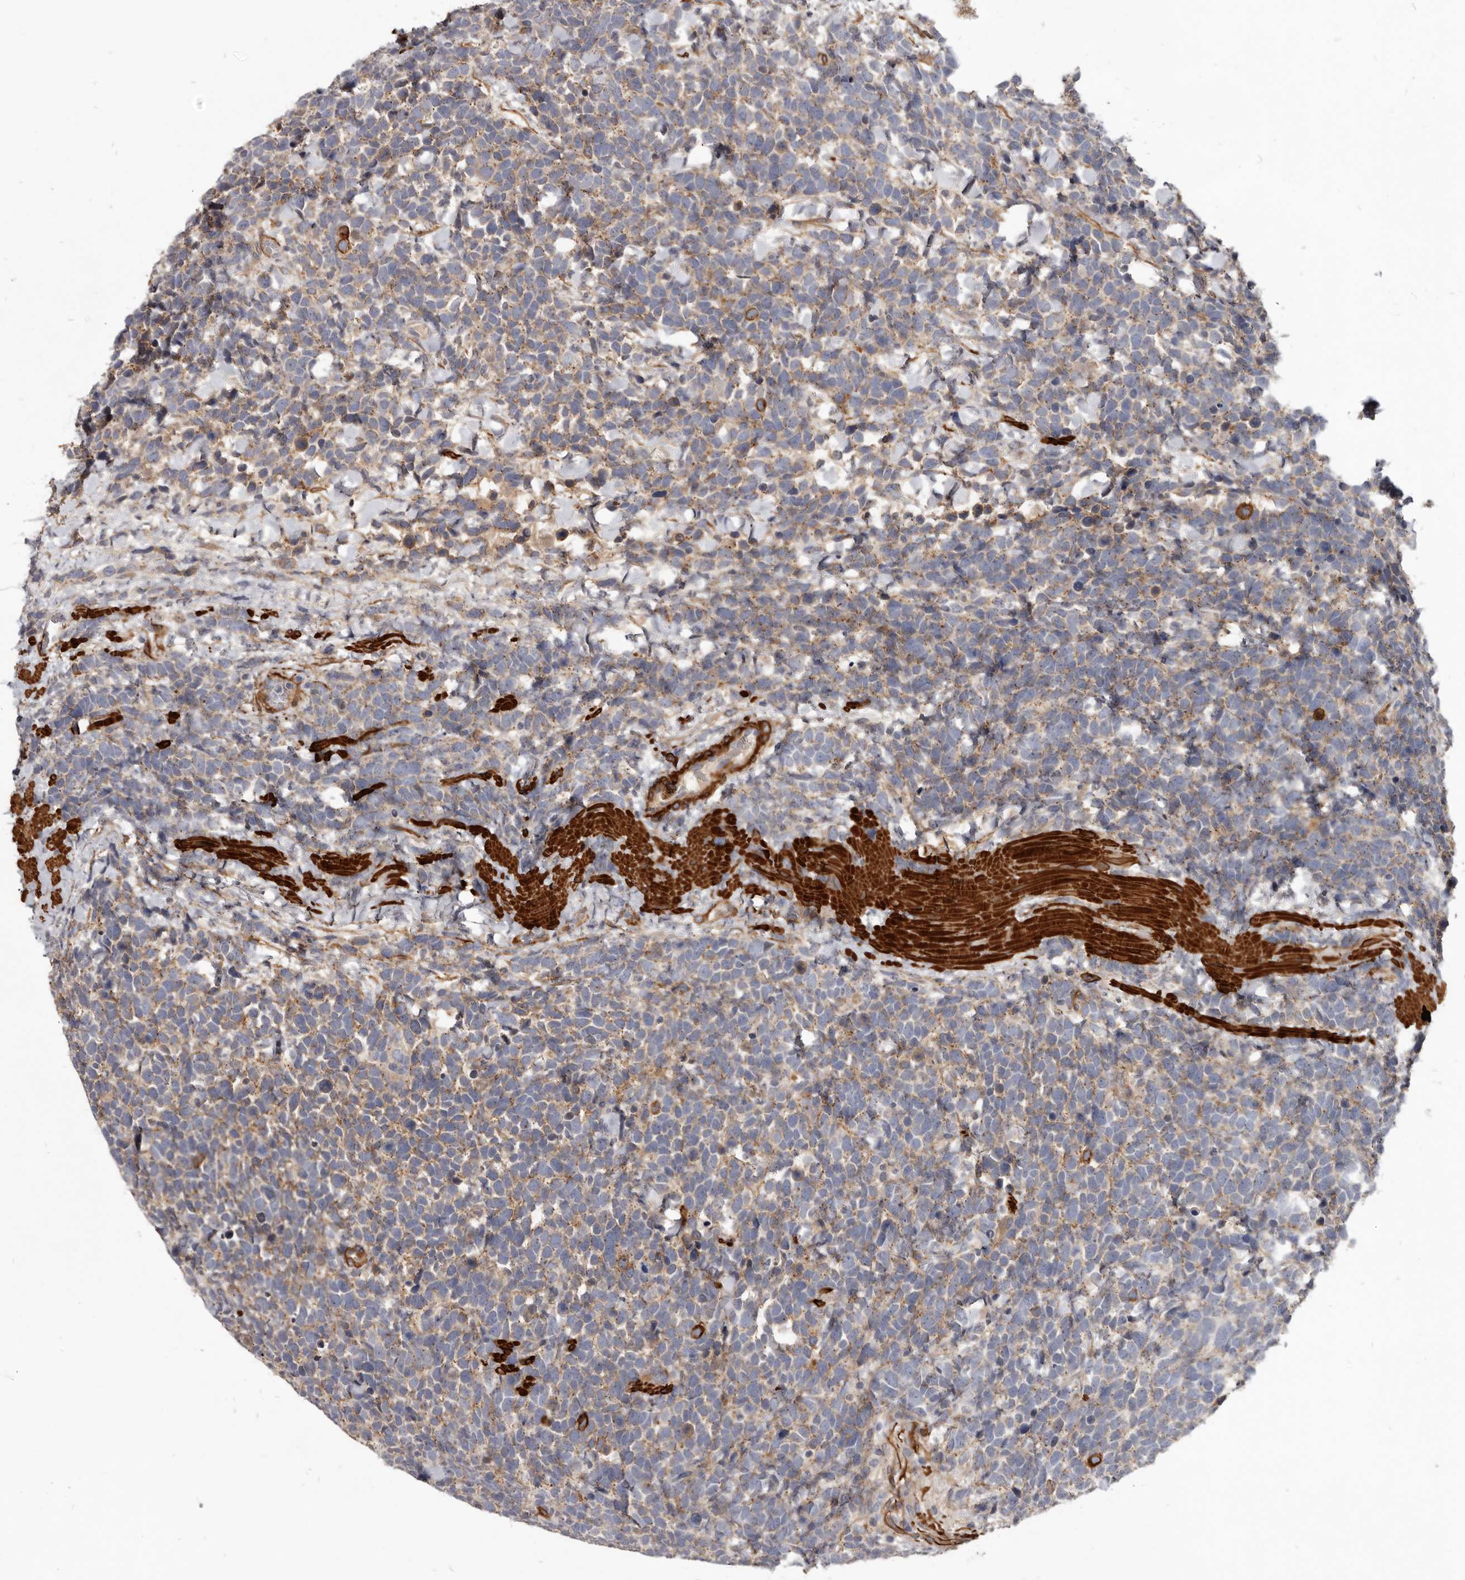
{"staining": {"intensity": "moderate", "quantity": "25%-75%", "location": "cytoplasmic/membranous"}, "tissue": "urothelial cancer", "cell_type": "Tumor cells", "image_type": "cancer", "snomed": [{"axis": "morphology", "description": "Urothelial carcinoma, High grade"}, {"axis": "topography", "description": "Urinary bladder"}], "caption": "The immunohistochemical stain shows moderate cytoplasmic/membranous positivity in tumor cells of urothelial cancer tissue. (Stains: DAB (3,3'-diaminobenzidine) in brown, nuclei in blue, Microscopy: brightfield microscopy at high magnification).", "gene": "CGN", "patient": {"sex": "female", "age": 82}}